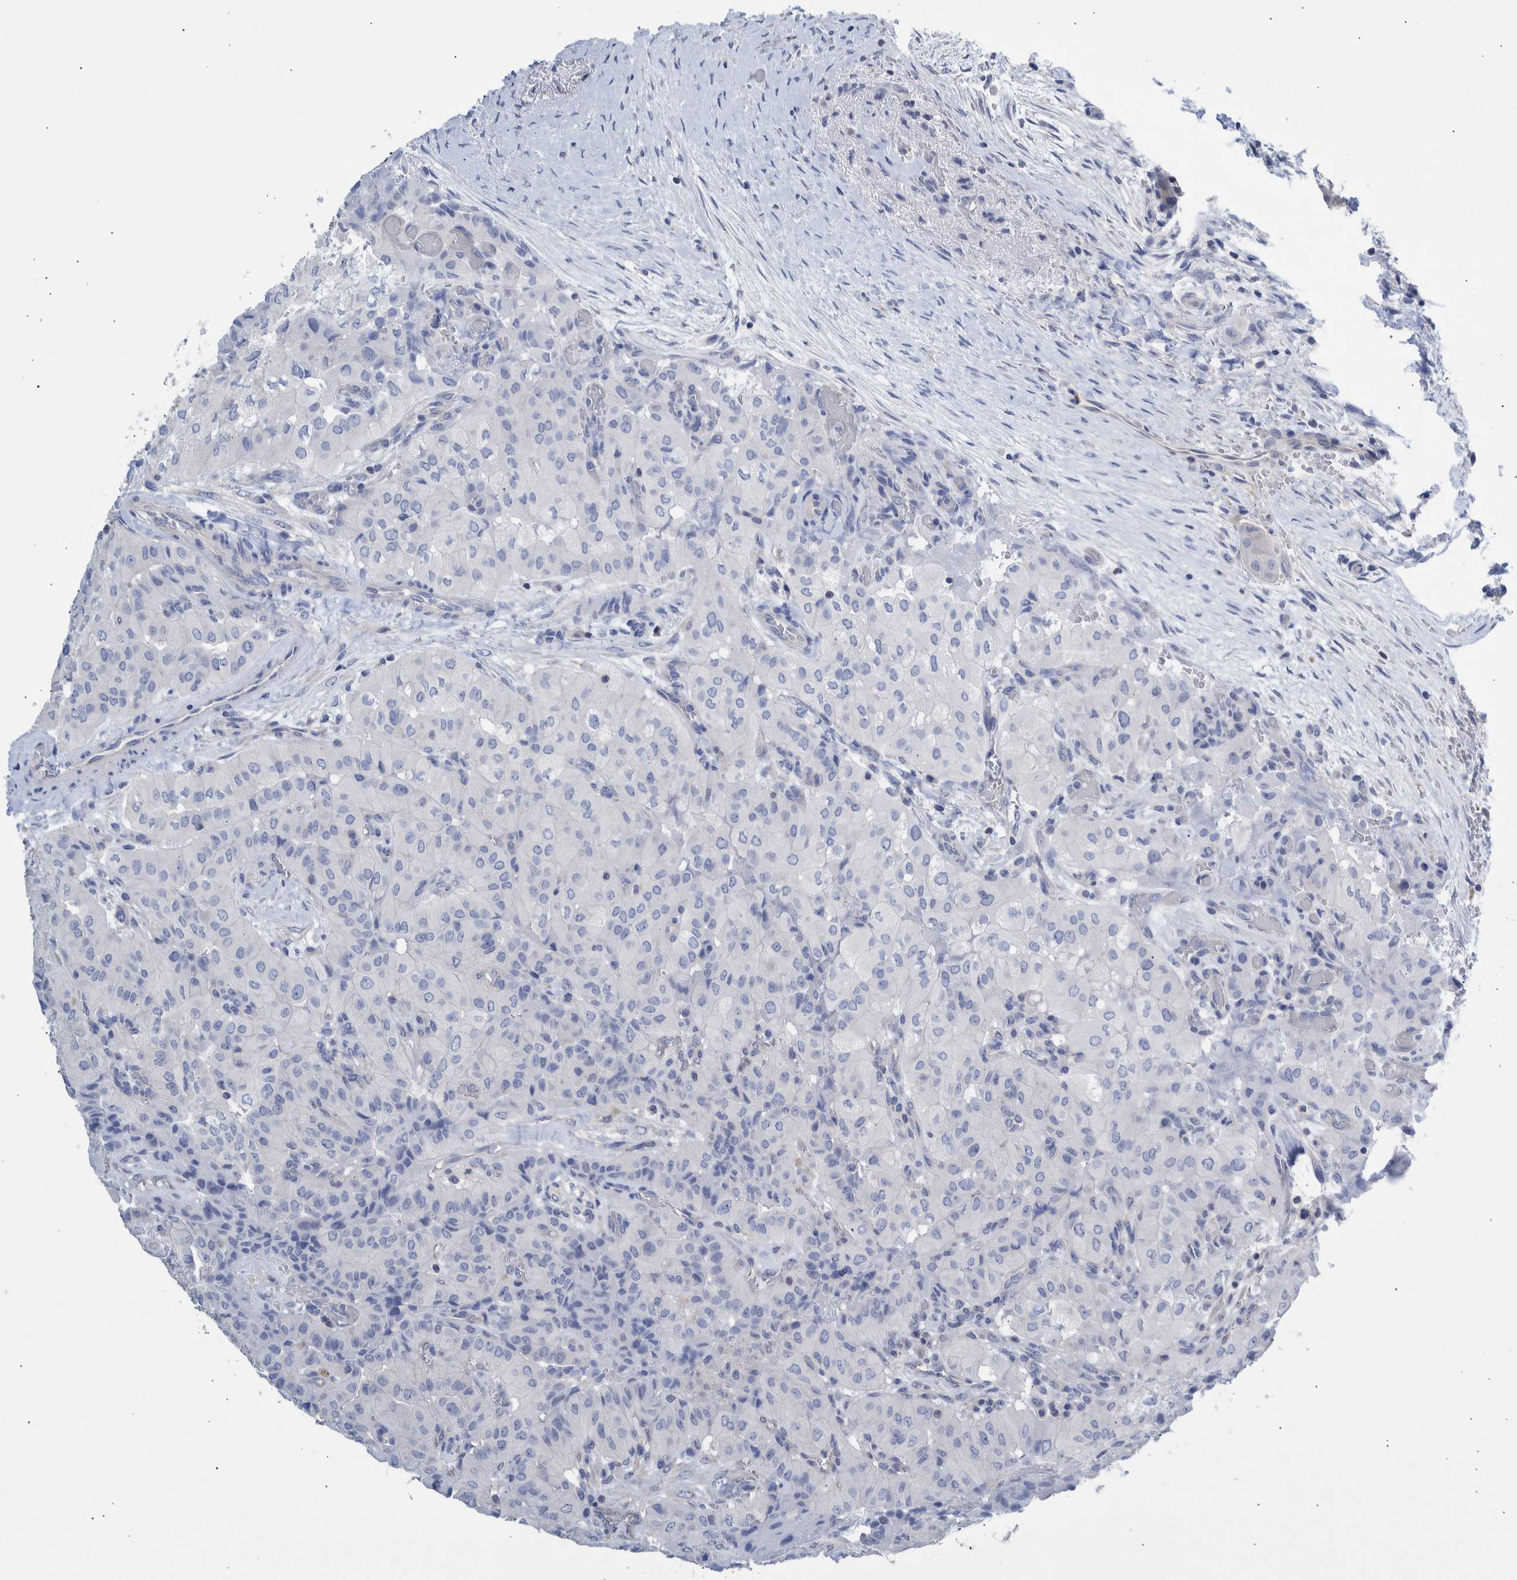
{"staining": {"intensity": "negative", "quantity": "none", "location": "none"}, "tissue": "thyroid cancer", "cell_type": "Tumor cells", "image_type": "cancer", "snomed": [{"axis": "morphology", "description": "Papillary adenocarcinoma, NOS"}, {"axis": "topography", "description": "Thyroid gland"}], "caption": "The histopathology image reveals no significant positivity in tumor cells of thyroid papillary adenocarcinoma. (Brightfield microscopy of DAB (3,3'-diaminobenzidine) immunohistochemistry at high magnification).", "gene": "PPP3CC", "patient": {"sex": "female", "age": 59}}